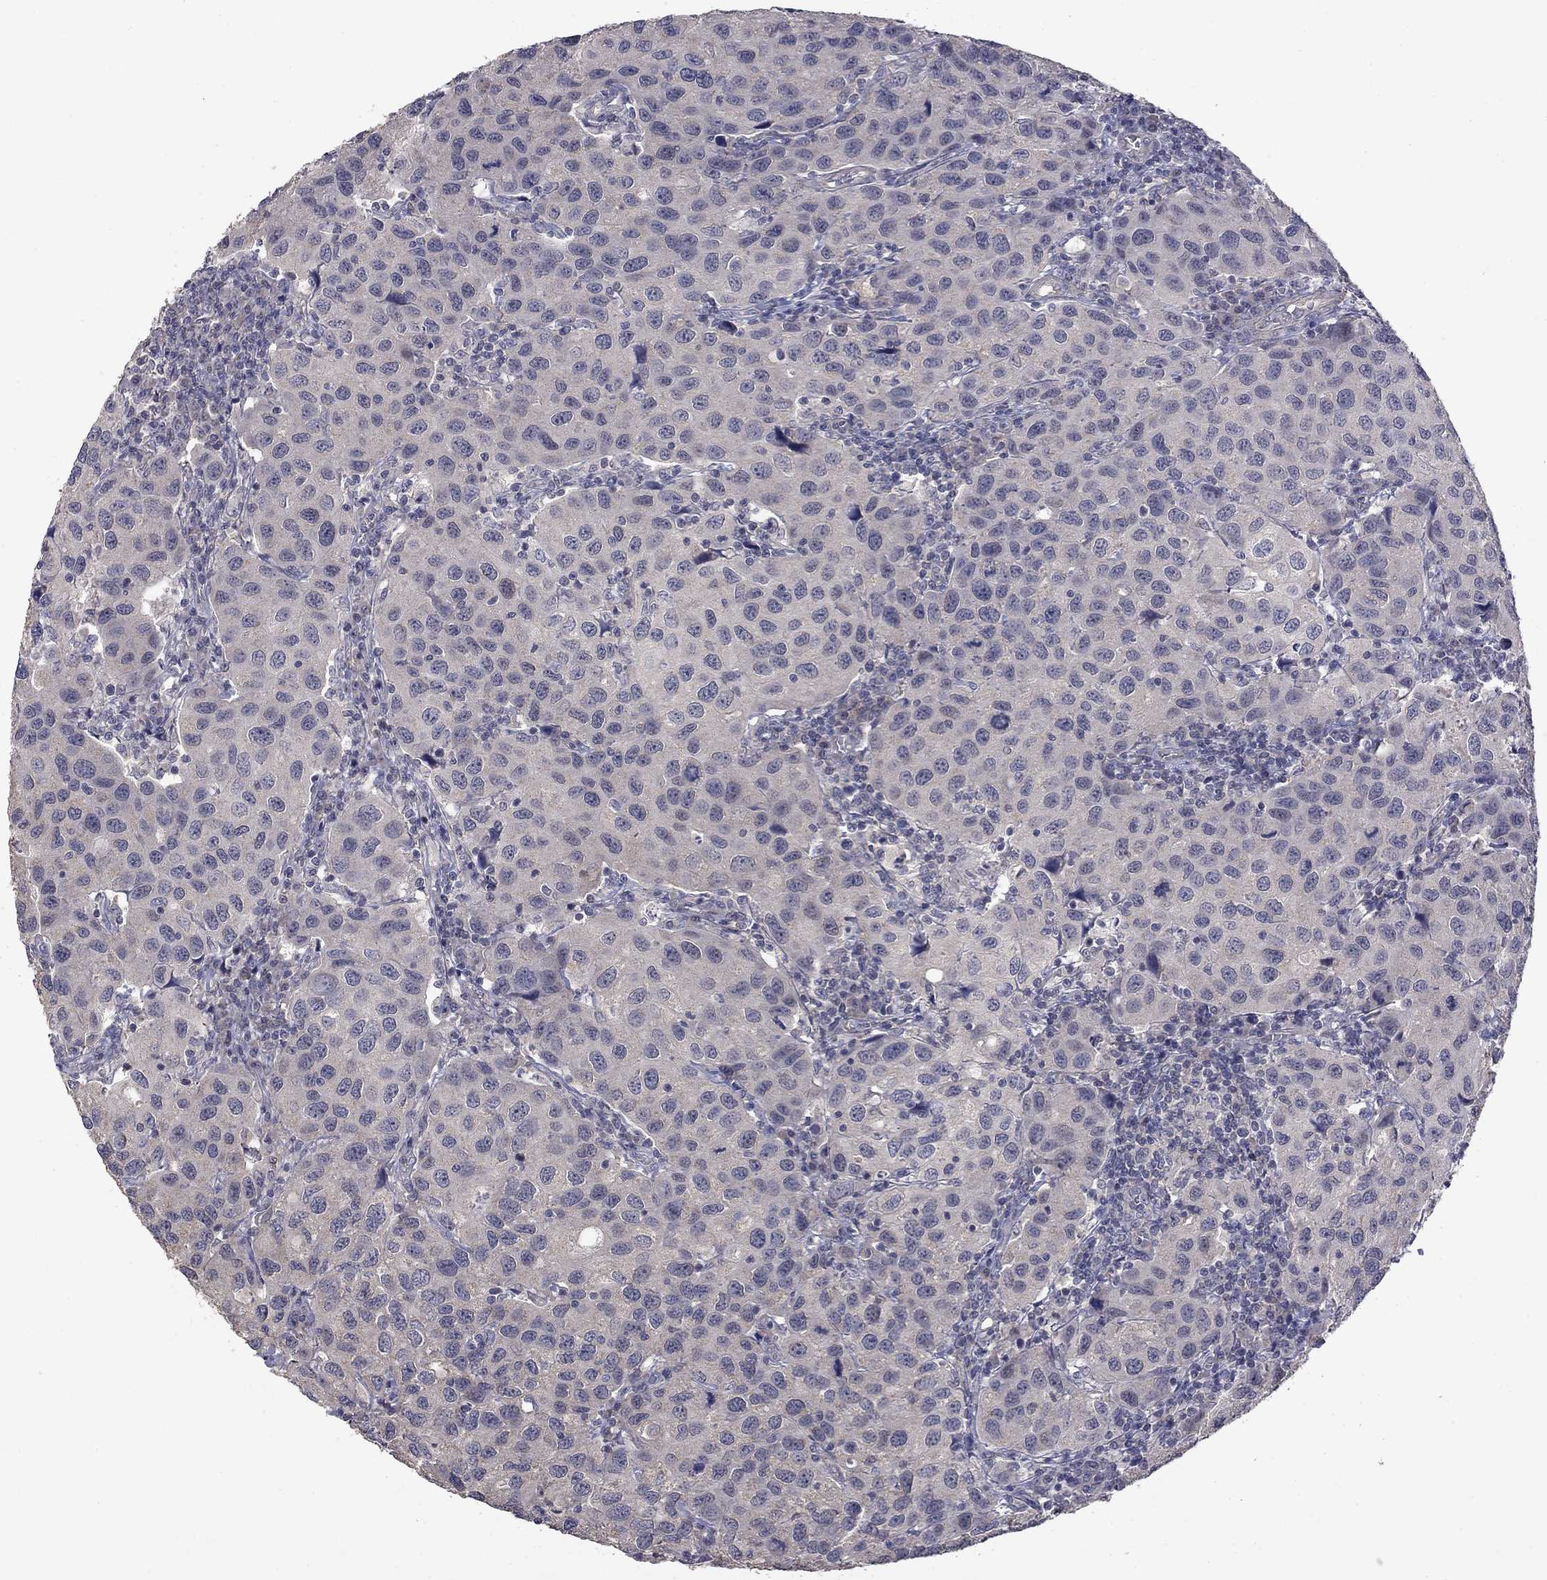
{"staining": {"intensity": "negative", "quantity": "none", "location": "none"}, "tissue": "urothelial cancer", "cell_type": "Tumor cells", "image_type": "cancer", "snomed": [{"axis": "morphology", "description": "Urothelial carcinoma, High grade"}, {"axis": "topography", "description": "Urinary bladder"}], "caption": "Tumor cells show no significant positivity in urothelial cancer.", "gene": "SLC39A14", "patient": {"sex": "male", "age": 79}}